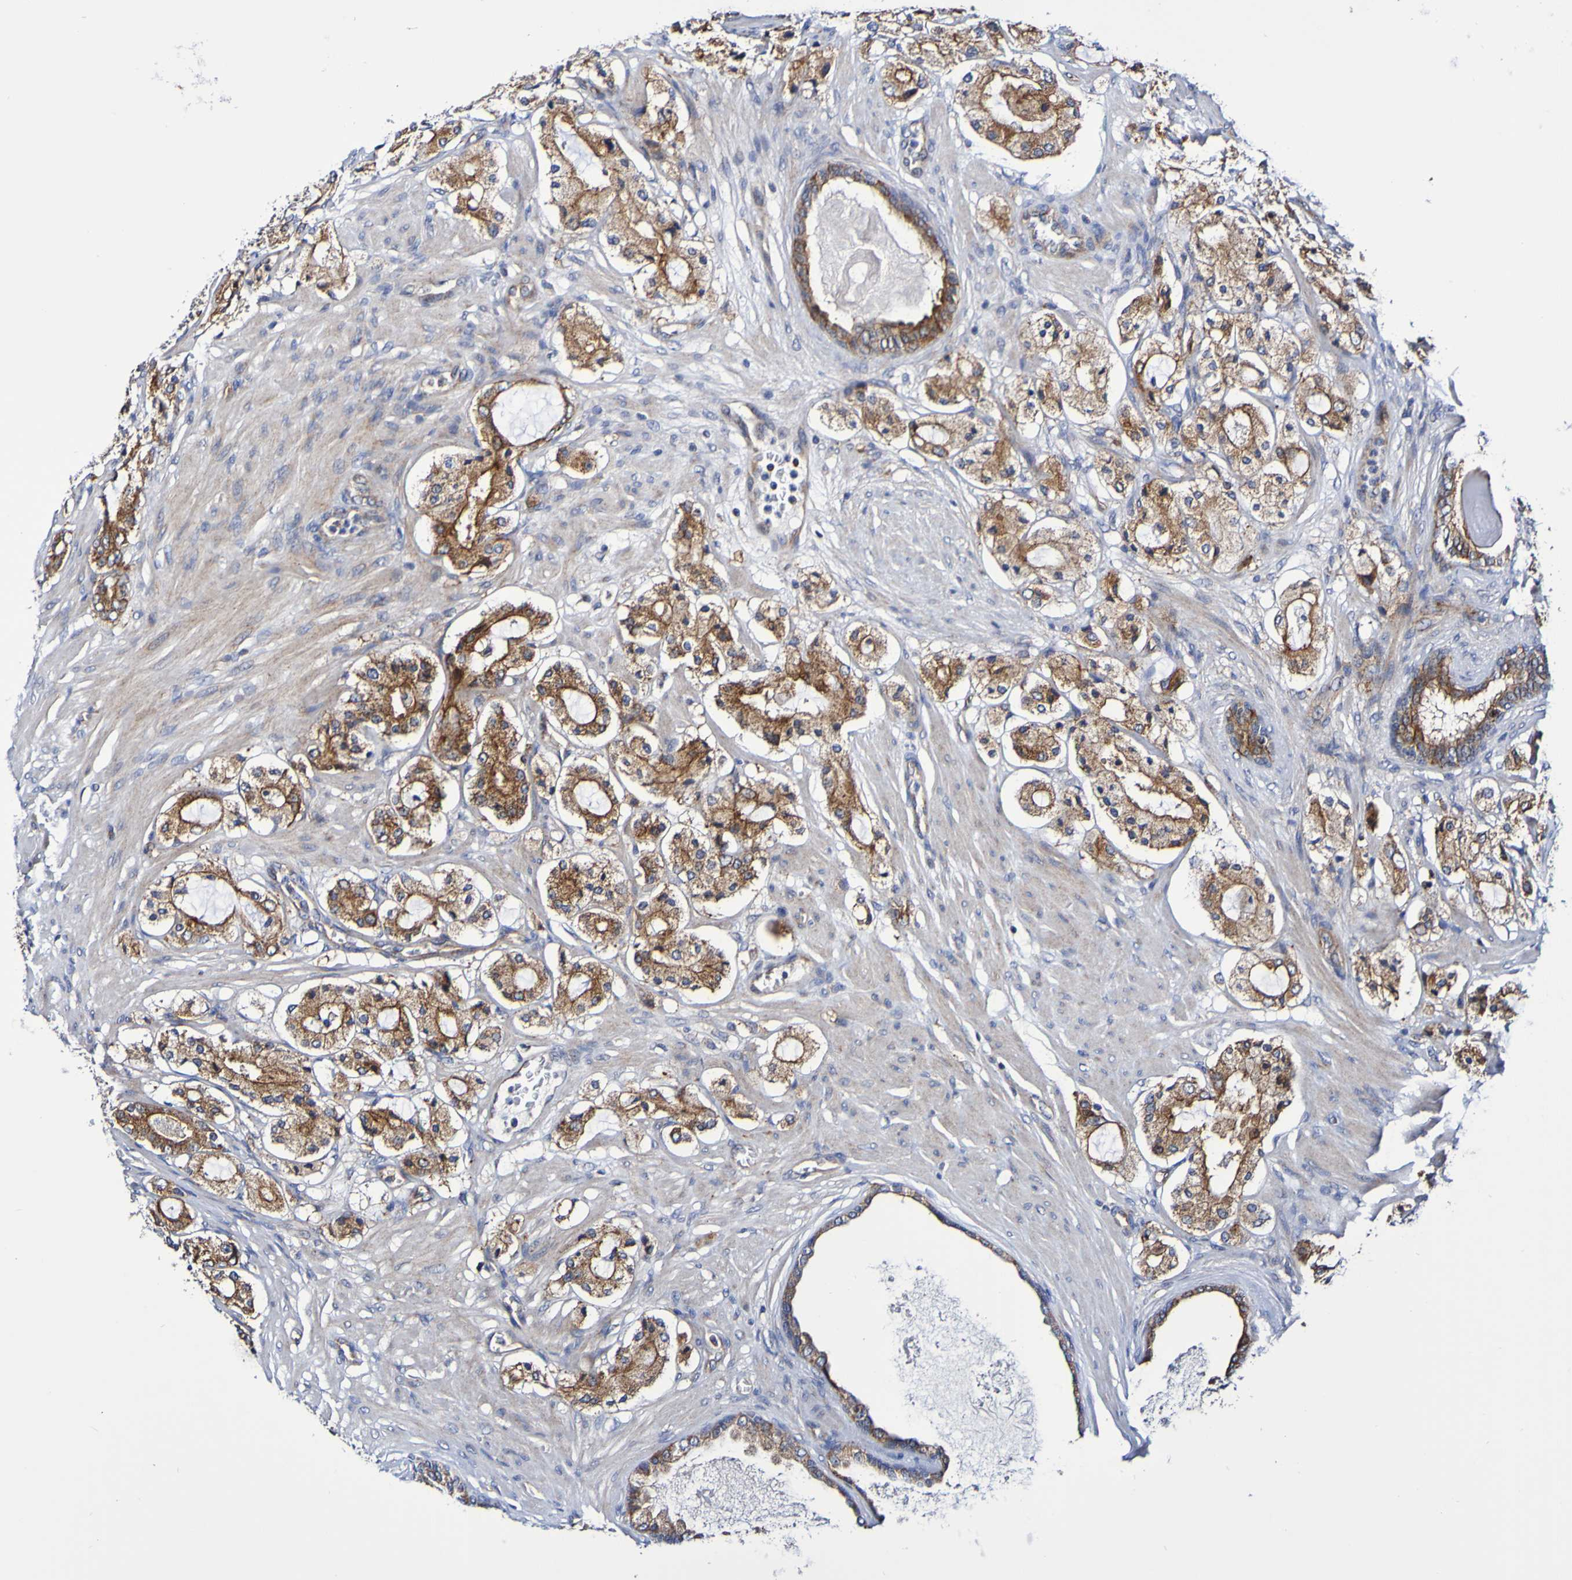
{"staining": {"intensity": "strong", "quantity": ">75%", "location": "cytoplasmic/membranous"}, "tissue": "prostate cancer", "cell_type": "Tumor cells", "image_type": "cancer", "snomed": [{"axis": "morphology", "description": "Adenocarcinoma, High grade"}, {"axis": "topography", "description": "Prostate"}], "caption": "Strong cytoplasmic/membranous staining for a protein is appreciated in about >75% of tumor cells of prostate cancer (adenocarcinoma (high-grade)) using immunohistochemistry.", "gene": "GJB1", "patient": {"sex": "male", "age": 65}}